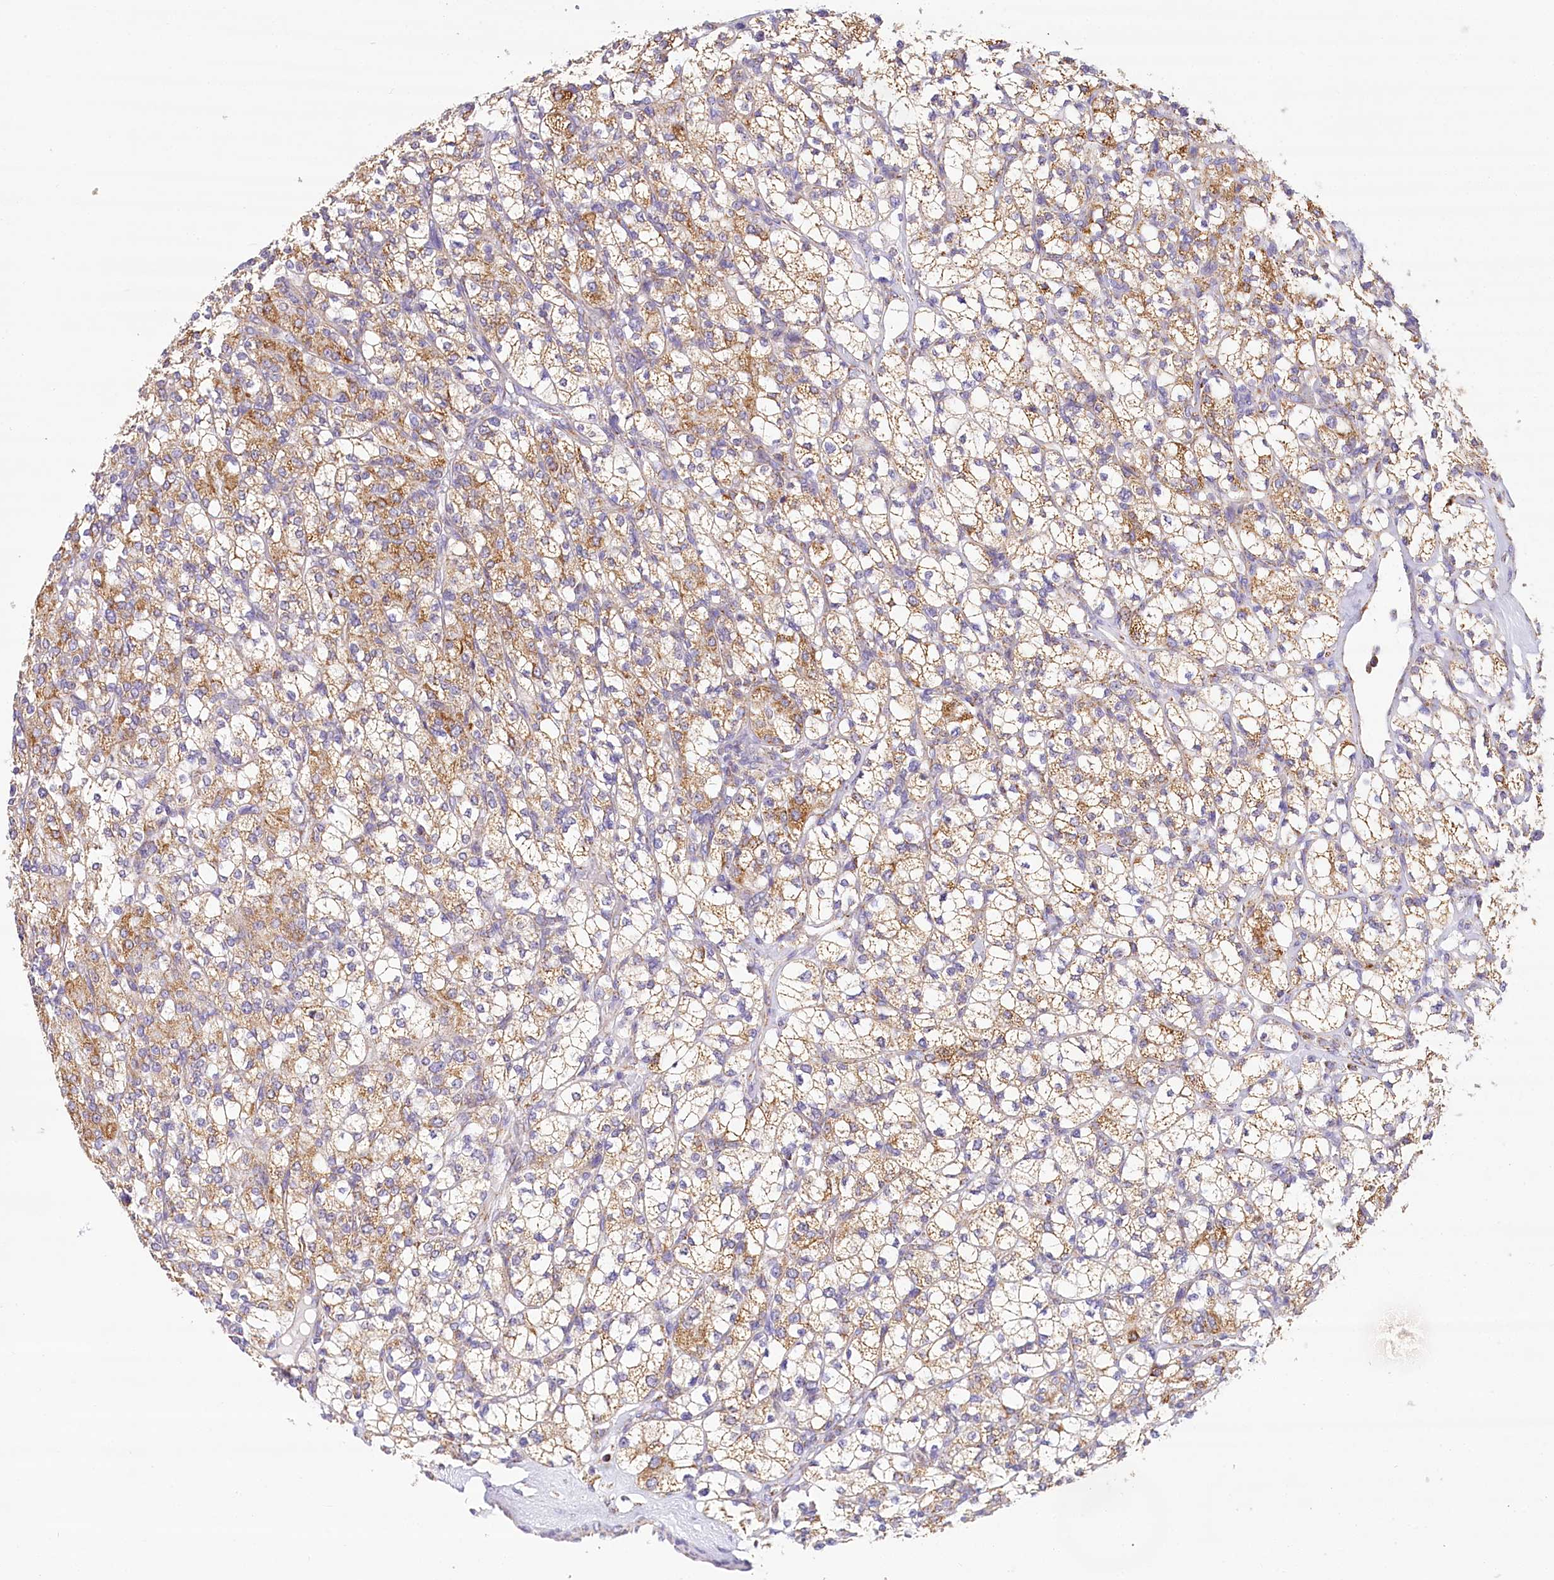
{"staining": {"intensity": "moderate", "quantity": ">75%", "location": "cytoplasmic/membranous"}, "tissue": "renal cancer", "cell_type": "Tumor cells", "image_type": "cancer", "snomed": [{"axis": "morphology", "description": "Adenocarcinoma, NOS"}, {"axis": "topography", "description": "Kidney"}], "caption": "Immunohistochemical staining of human renal adenocarcinoma demonstrates medium levels of moderate cytoplasmic/membranous staining in approximately >75% of tumor cells. (DAB IHC, brown staining for protein, blue staining for nuclei).", "gene": "LSS", "patient": {"sex": "male", "age": 77}}